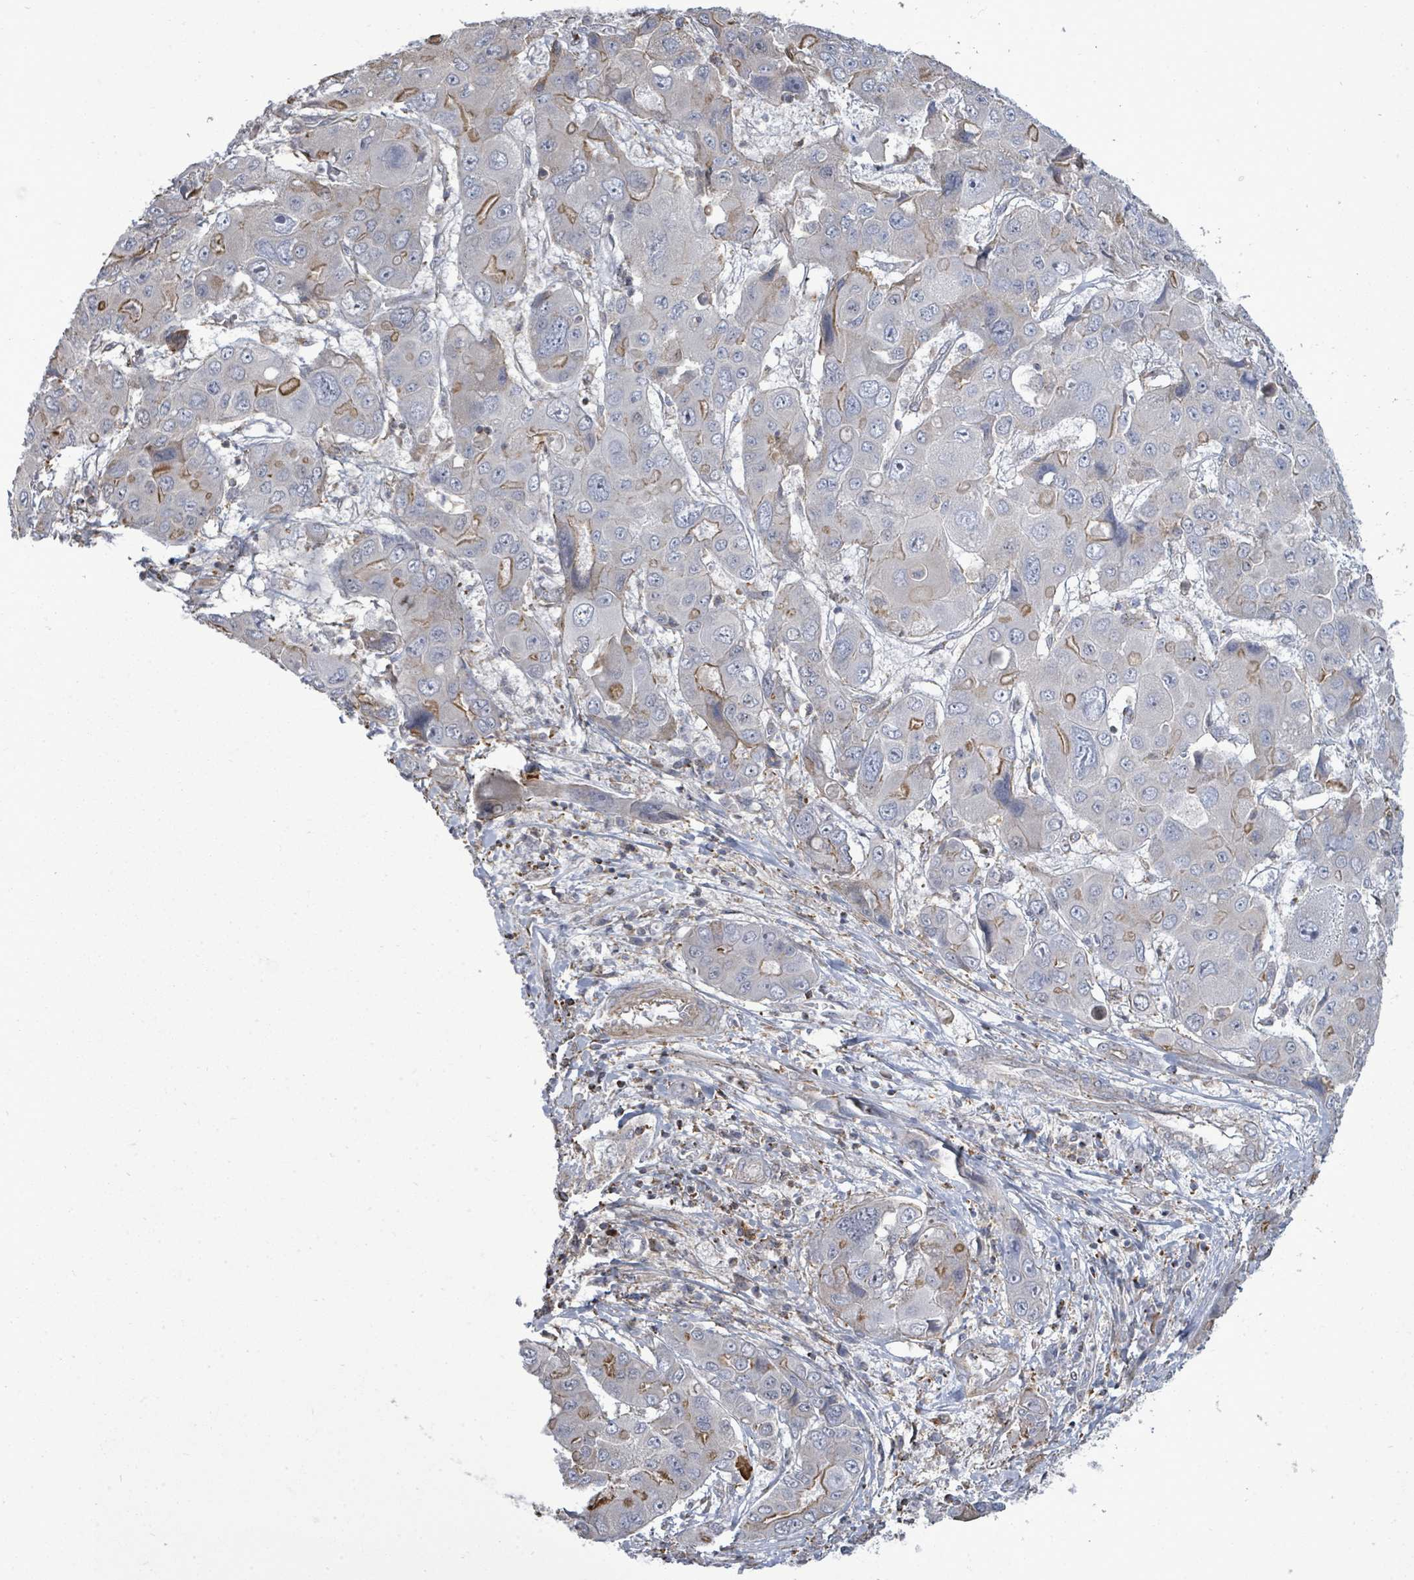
{"staining": {"intensity": "moderate", "quantity": "<25%", "location": "cytoplasmic/membranous"}, "tissue": "liver cancer", "cell_type": "Tumor cells", "image_type": "cancer", "snomed": [{"axis": "morphology", "description": "Cholangiocarcinoma"}, {"axis": "topography", "description": "Liver"}], "caption": "Liver cancer stained with a brown dye shows moderate cytoplasmic/membranous positive expression in about <25% of tumor cells.", "gene": "PAPSS1", "patient": {"sex": "male", "age": 67}}